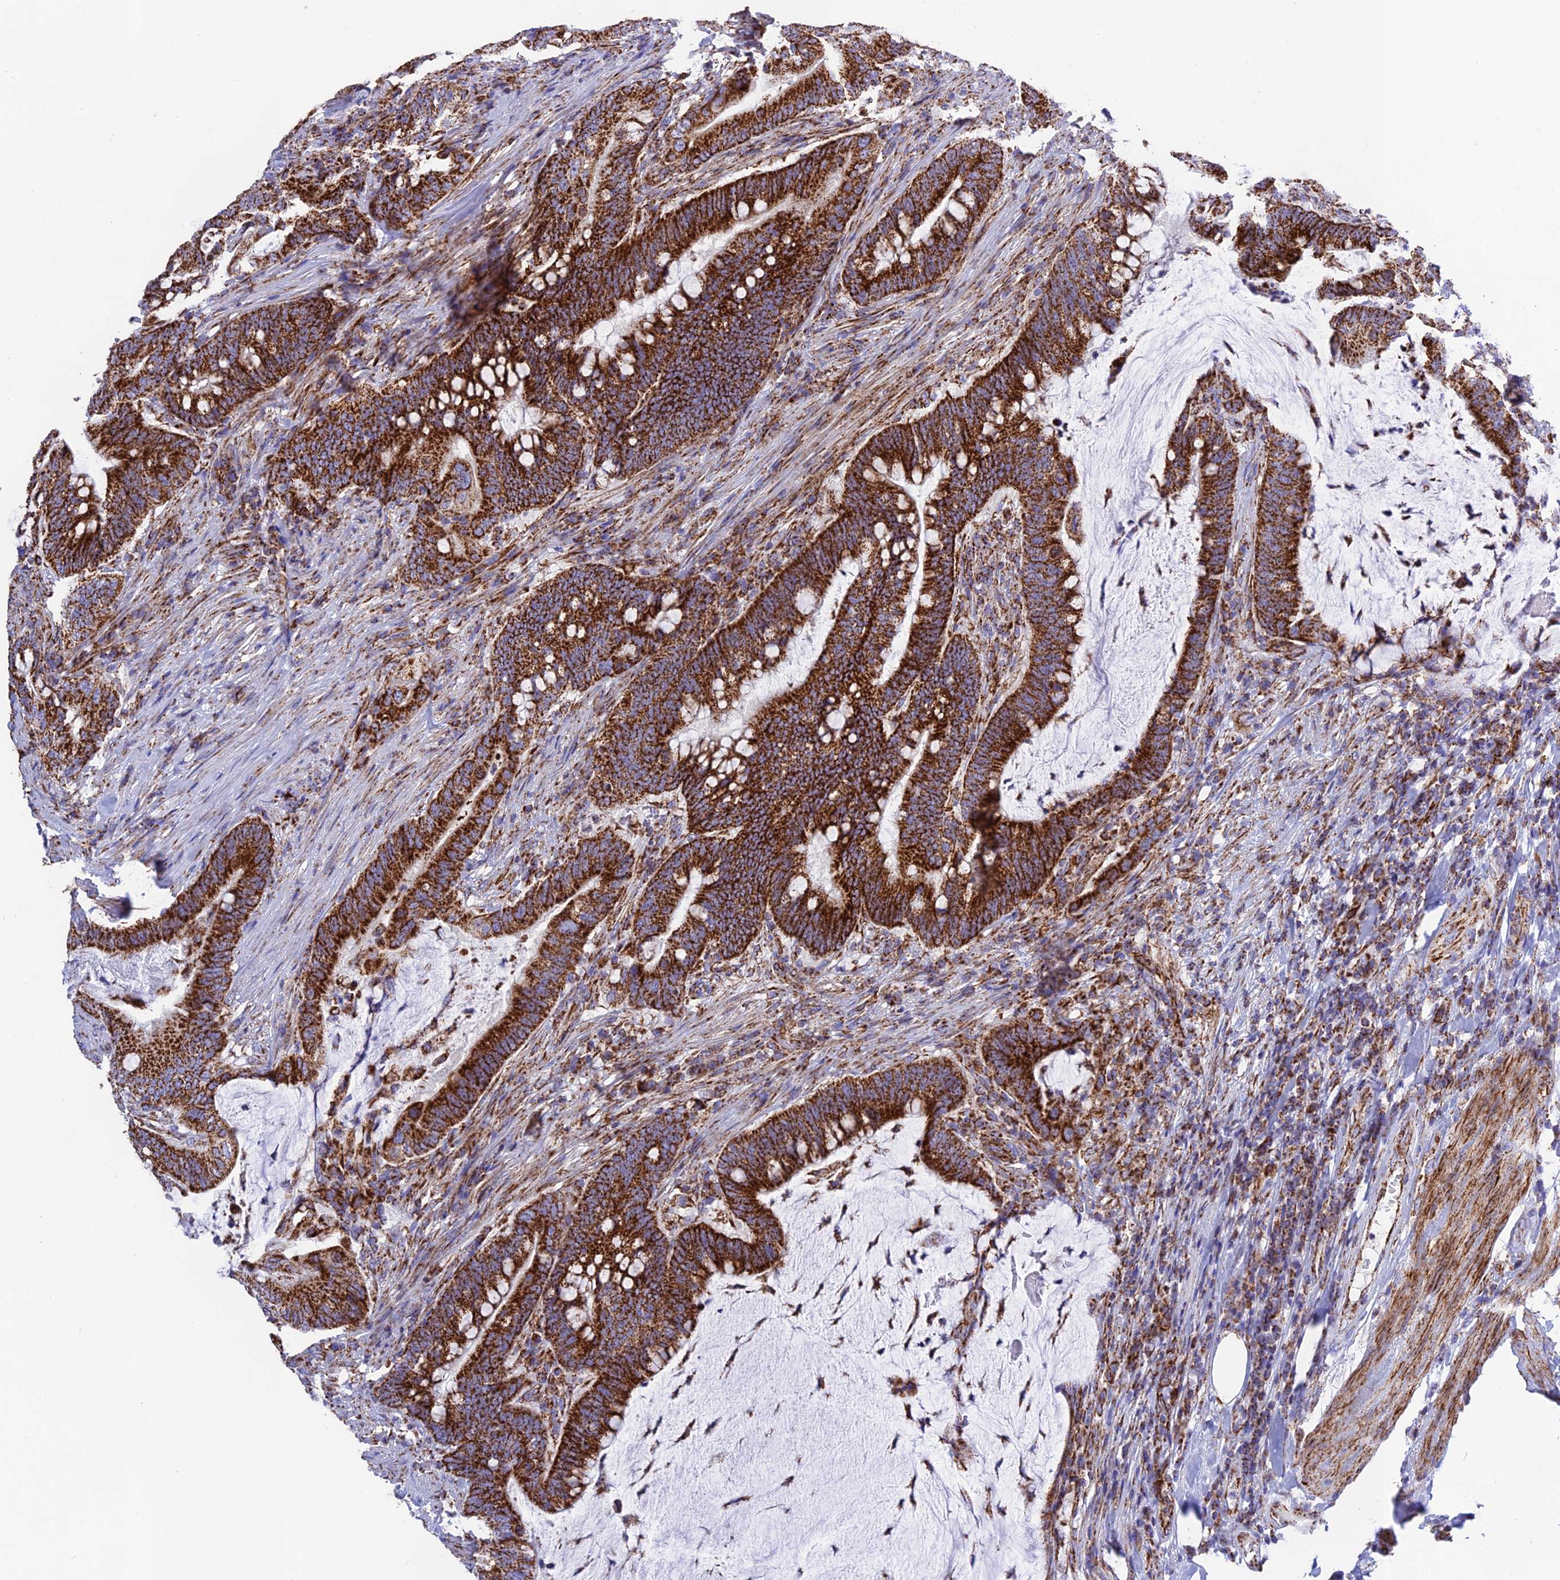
{"staining": {"intensity": "strong", "quantity": ">75%", "location": "cytoplasmic/membranous"}, "tissue": "colorectal cancer", "cell_type": "Tumor cells", "image_type": "cancer", "snomed": [{"axis": "morphology", "description": "Adenocarcinoma, NOS"}, {"axis": "topography", "description": "Colon"}], "caption": "Strong cytoplasmic/membranous expression is present in about >75% of tumor cells in colorectal cancer (adenocarcinoma).", "gene": "CHCHD3", "patient": {"sex": "female", "age": 66}}